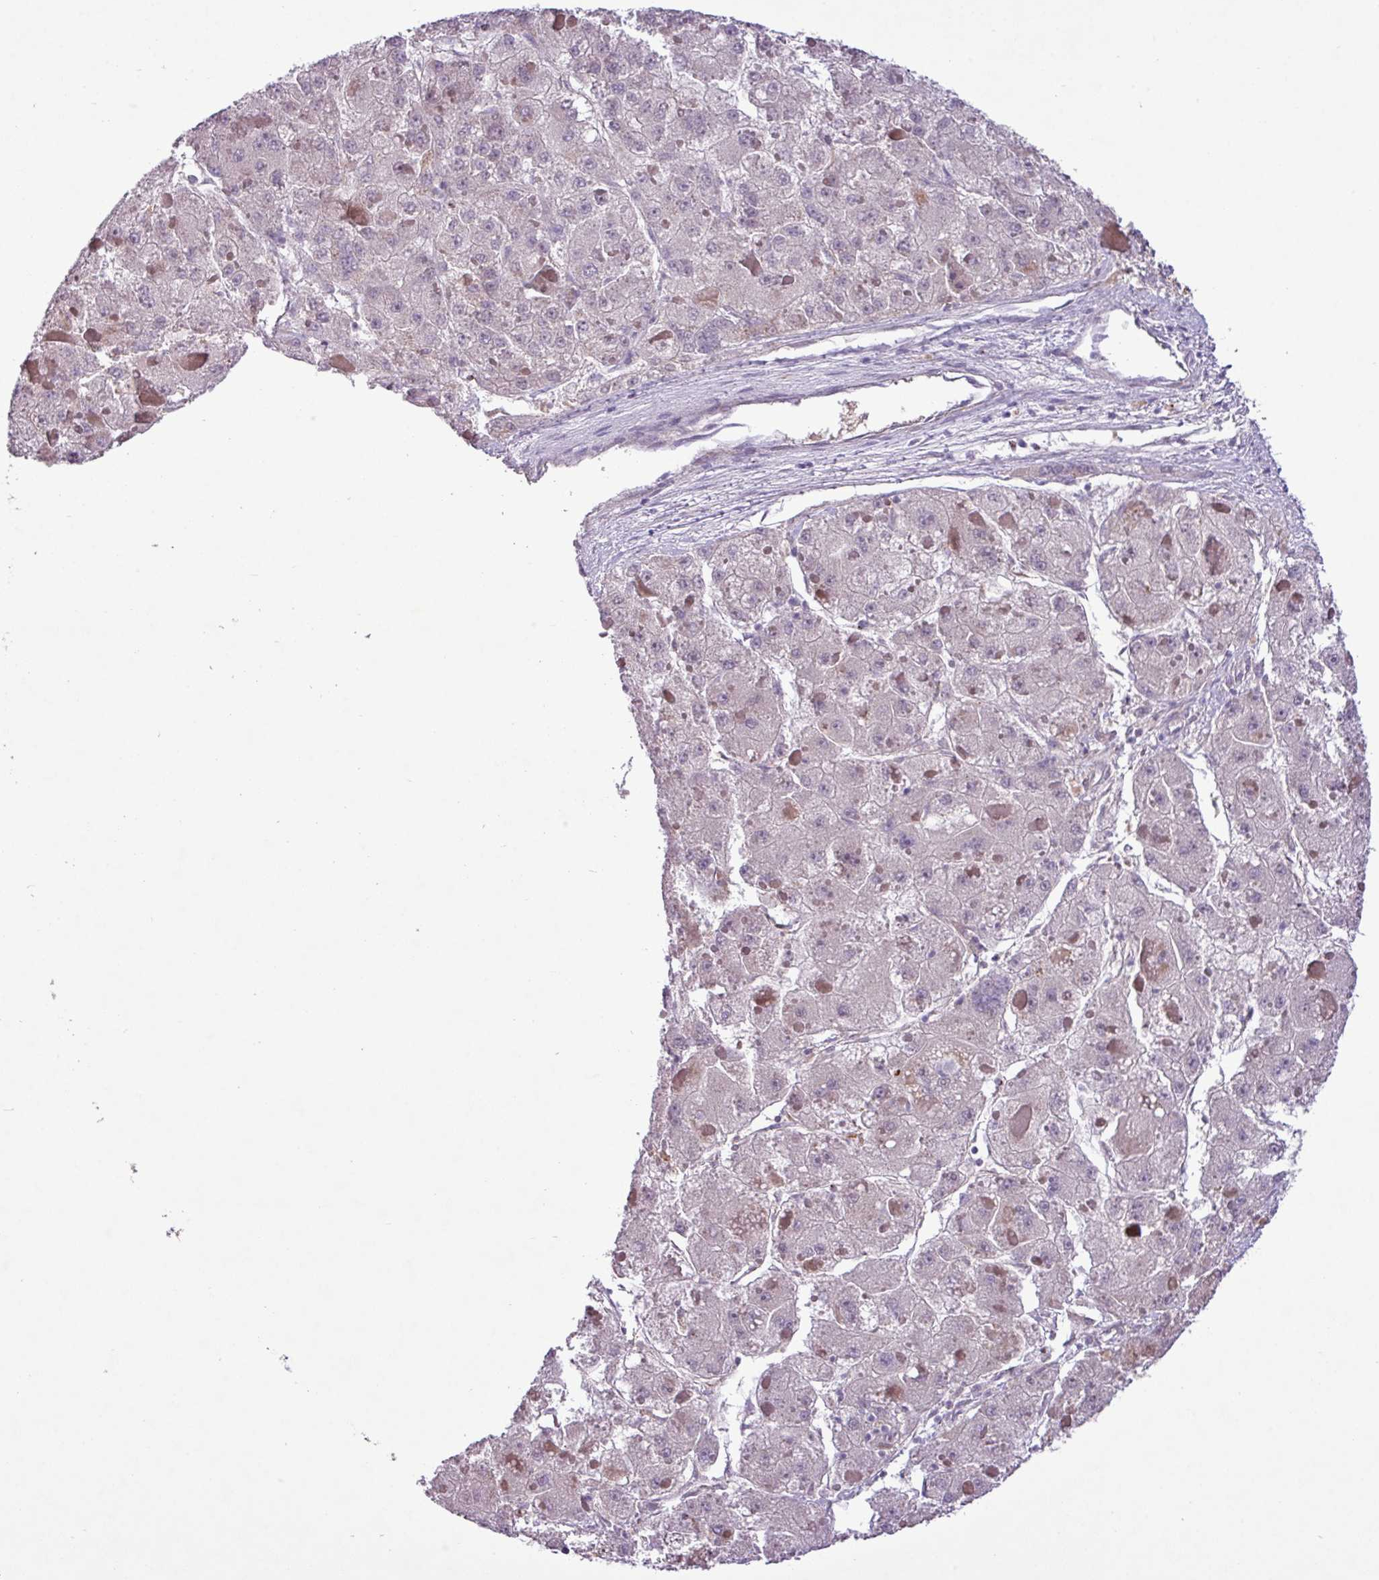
{"staining": {"intensity": "negative", "quantity": "none", "location": "none"}, "tissue": "liver cancer", "cell_type": "Tumor cells", "image_type": "cancer", "snomed": [{"axis": "morphology", "description": "Carcinoma, Hepatocellular, NOS"}, {"axis": "topography", "description": "Liver"}], "caption": "Human liver hepatocellular carcinoma stained for a protein using immunohistochemistry demonstrates no staining in tumor cells.", "gene": "CD248", "patient": {"sex": "female", "age": 73}}